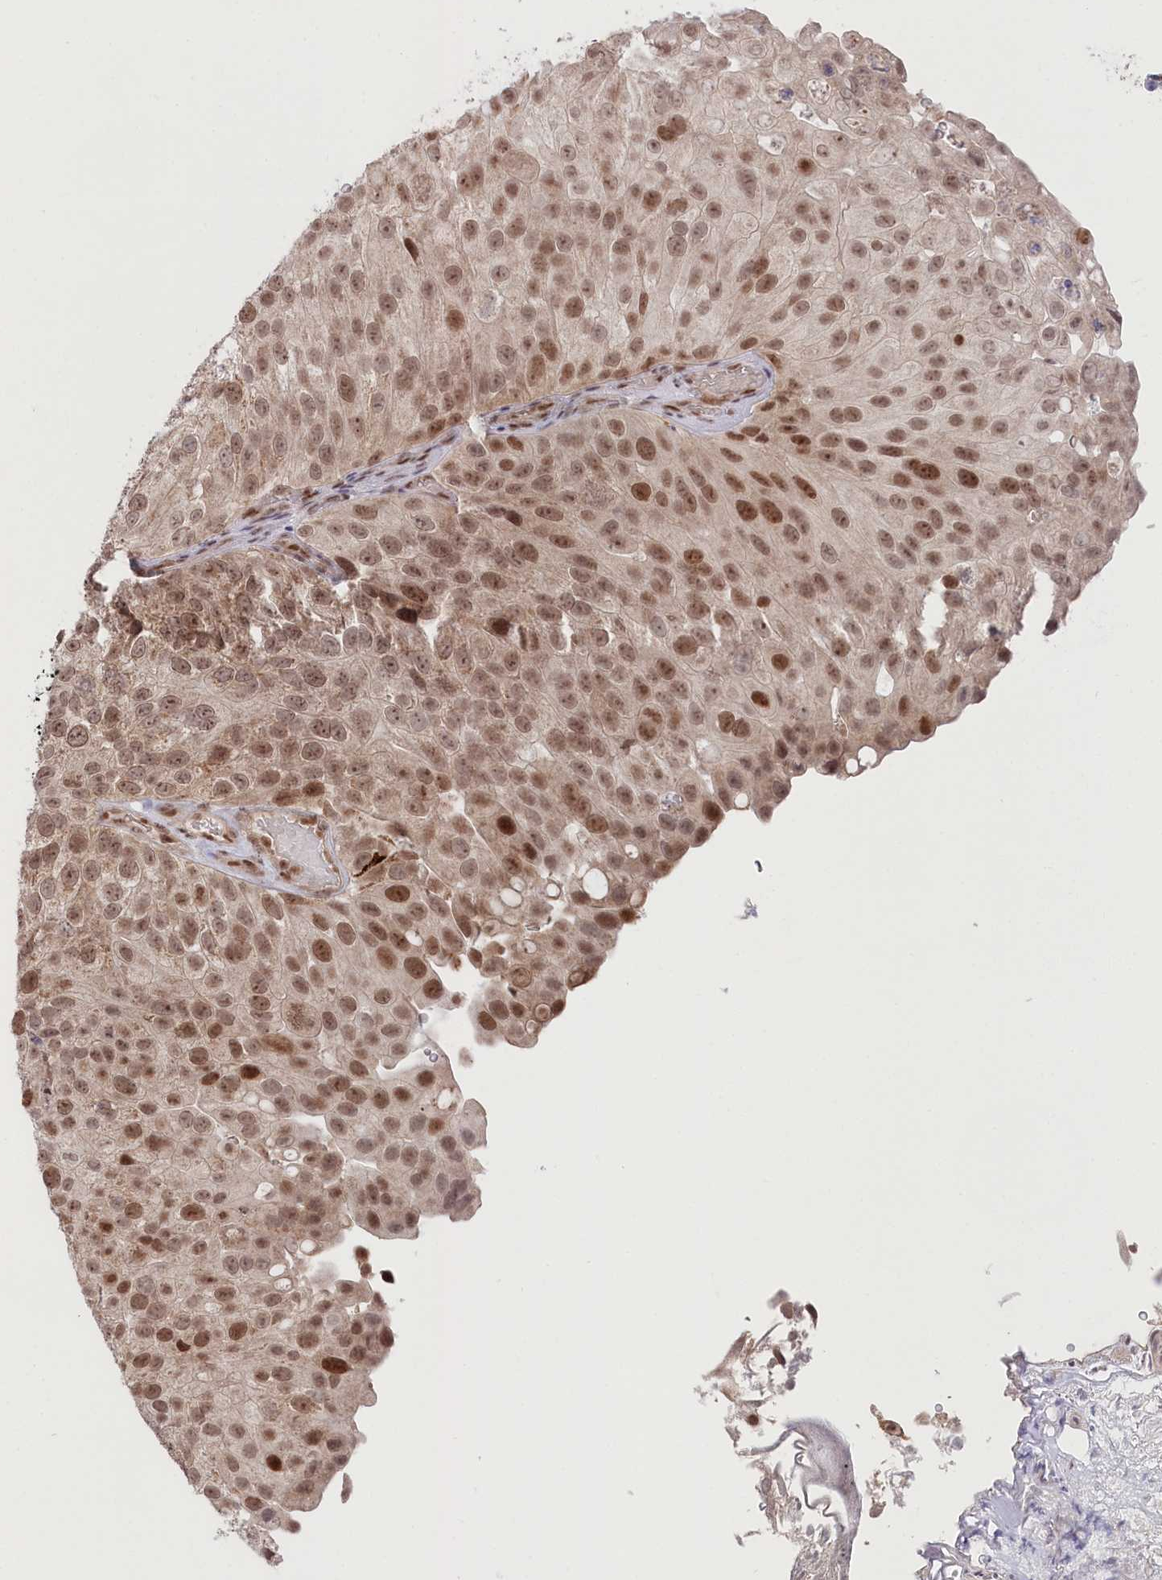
{"staining": {"intensity": "moderate", "quantity": "25%-75%", "location": "cytoplasmic/membranous,nuclear"}, "tissue": "urothelial cancer", "cell_type": "Tumor cells", "image_type": "cancer", "snomed": [{"axis": "morphology", "description": "Urothelial carcinoma, Low grade"}, {"axis": "topography", "description": "Urinary bladder"}], "caption": "Moderate cytoplasmic/membranous and nuclear staining for a protein is present in about 25%-75% of tumor cells of low-grade urothelial carcinoma using immunohistochemistry.", "gene": "CGGBP1", "patient": {"sex": "male", "age": 78}}